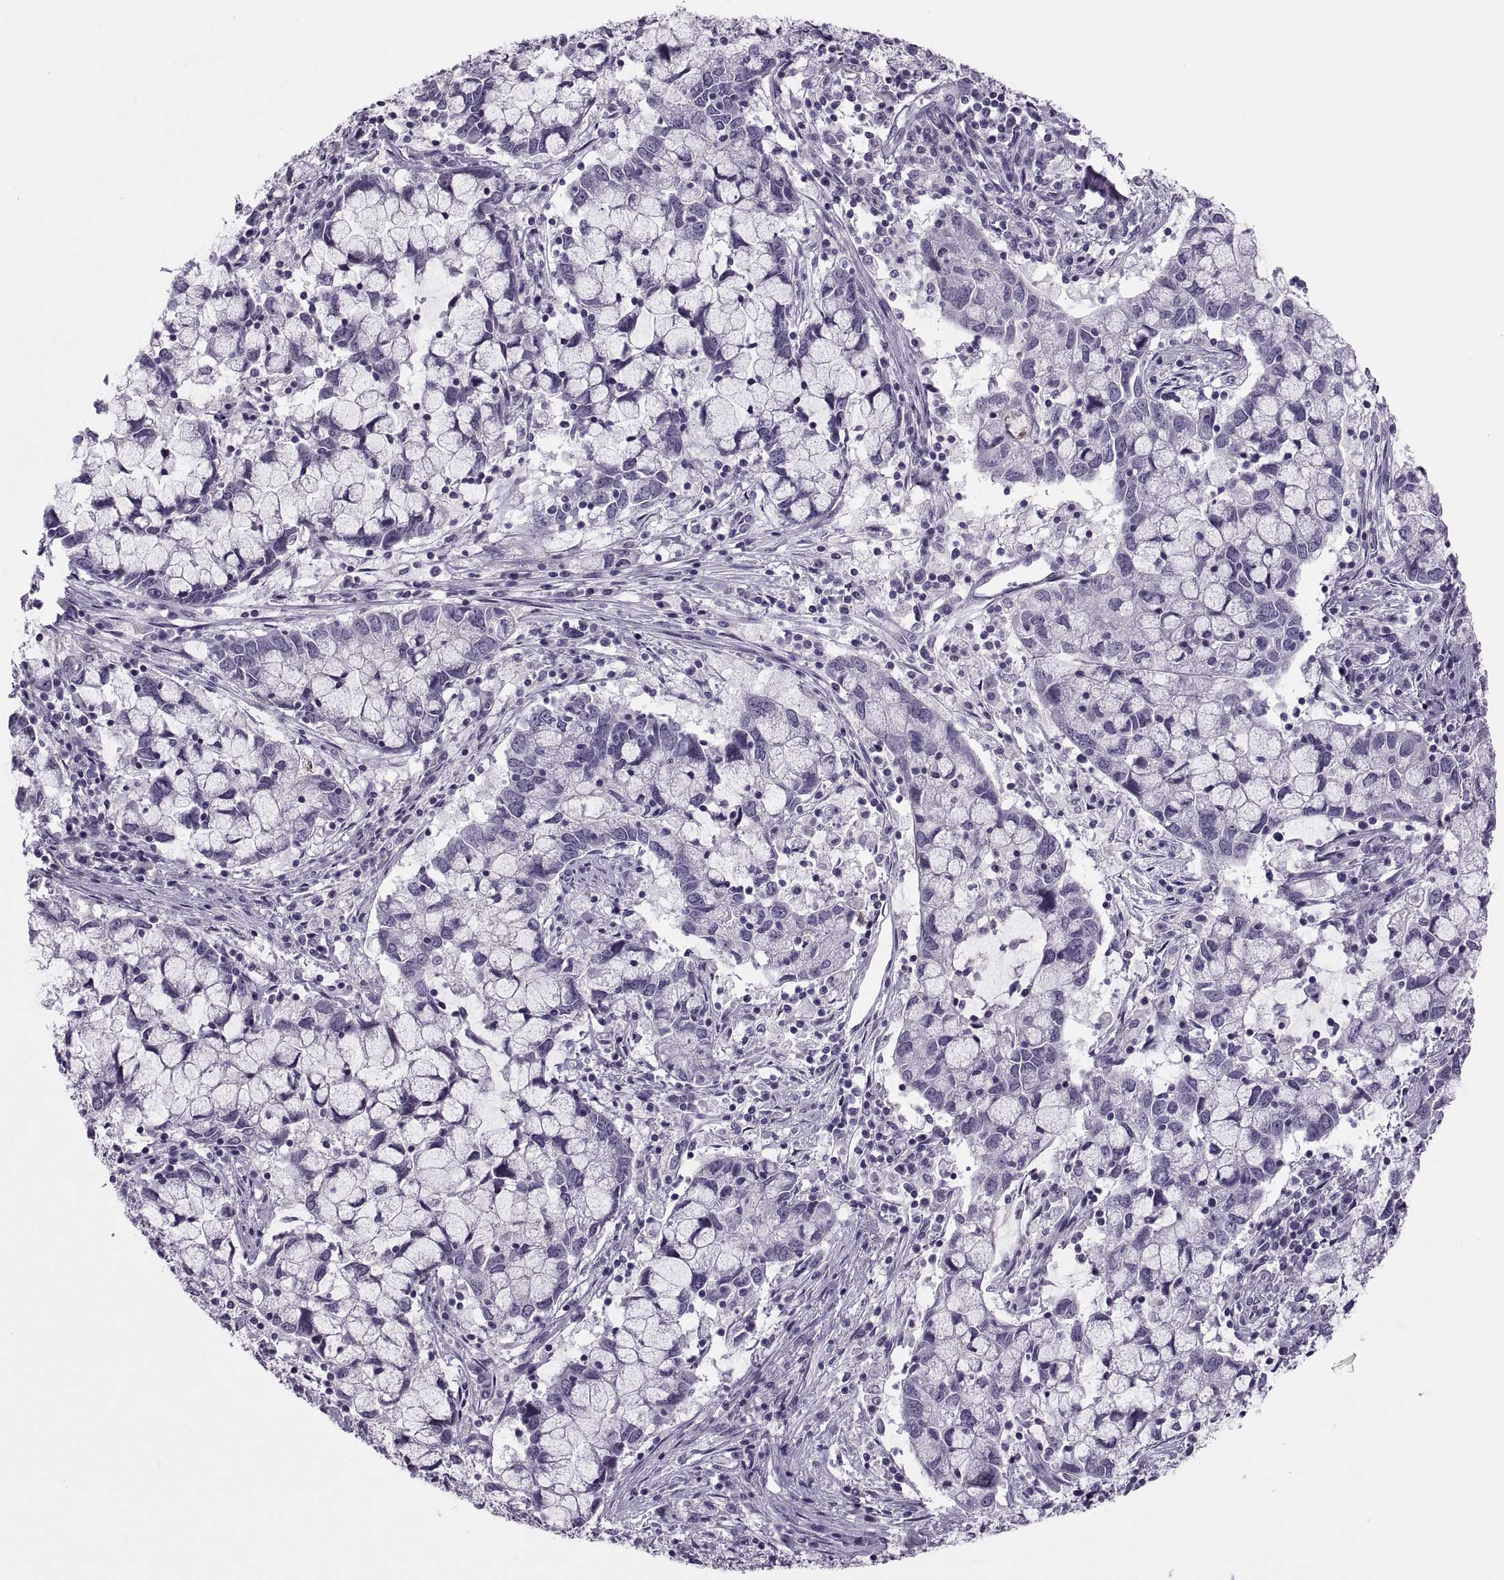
{"staining": {"intensity": "negative", "quantity": "none", "location": "none"}, "tissue": "cervical cancer", "cell_type": "Tumor cells", "image_type": "cancer", "snomed": [{"axis": "morphology", "description": "Adenocarcinoma, NOS"}, {"axis": "topography", "description": "Cervix"}], "caption": "A micrograph of cervical cancer stained for a protein reveals no brown staining in tumor cells. Brightfield microscopy of immunohistochemistry (IHC) stained with DAB (brown) and hematoxylin (blue), captured at high magnification.", "gene": "SYNGR4", "patient": {"sex": "female", "age": 40}}